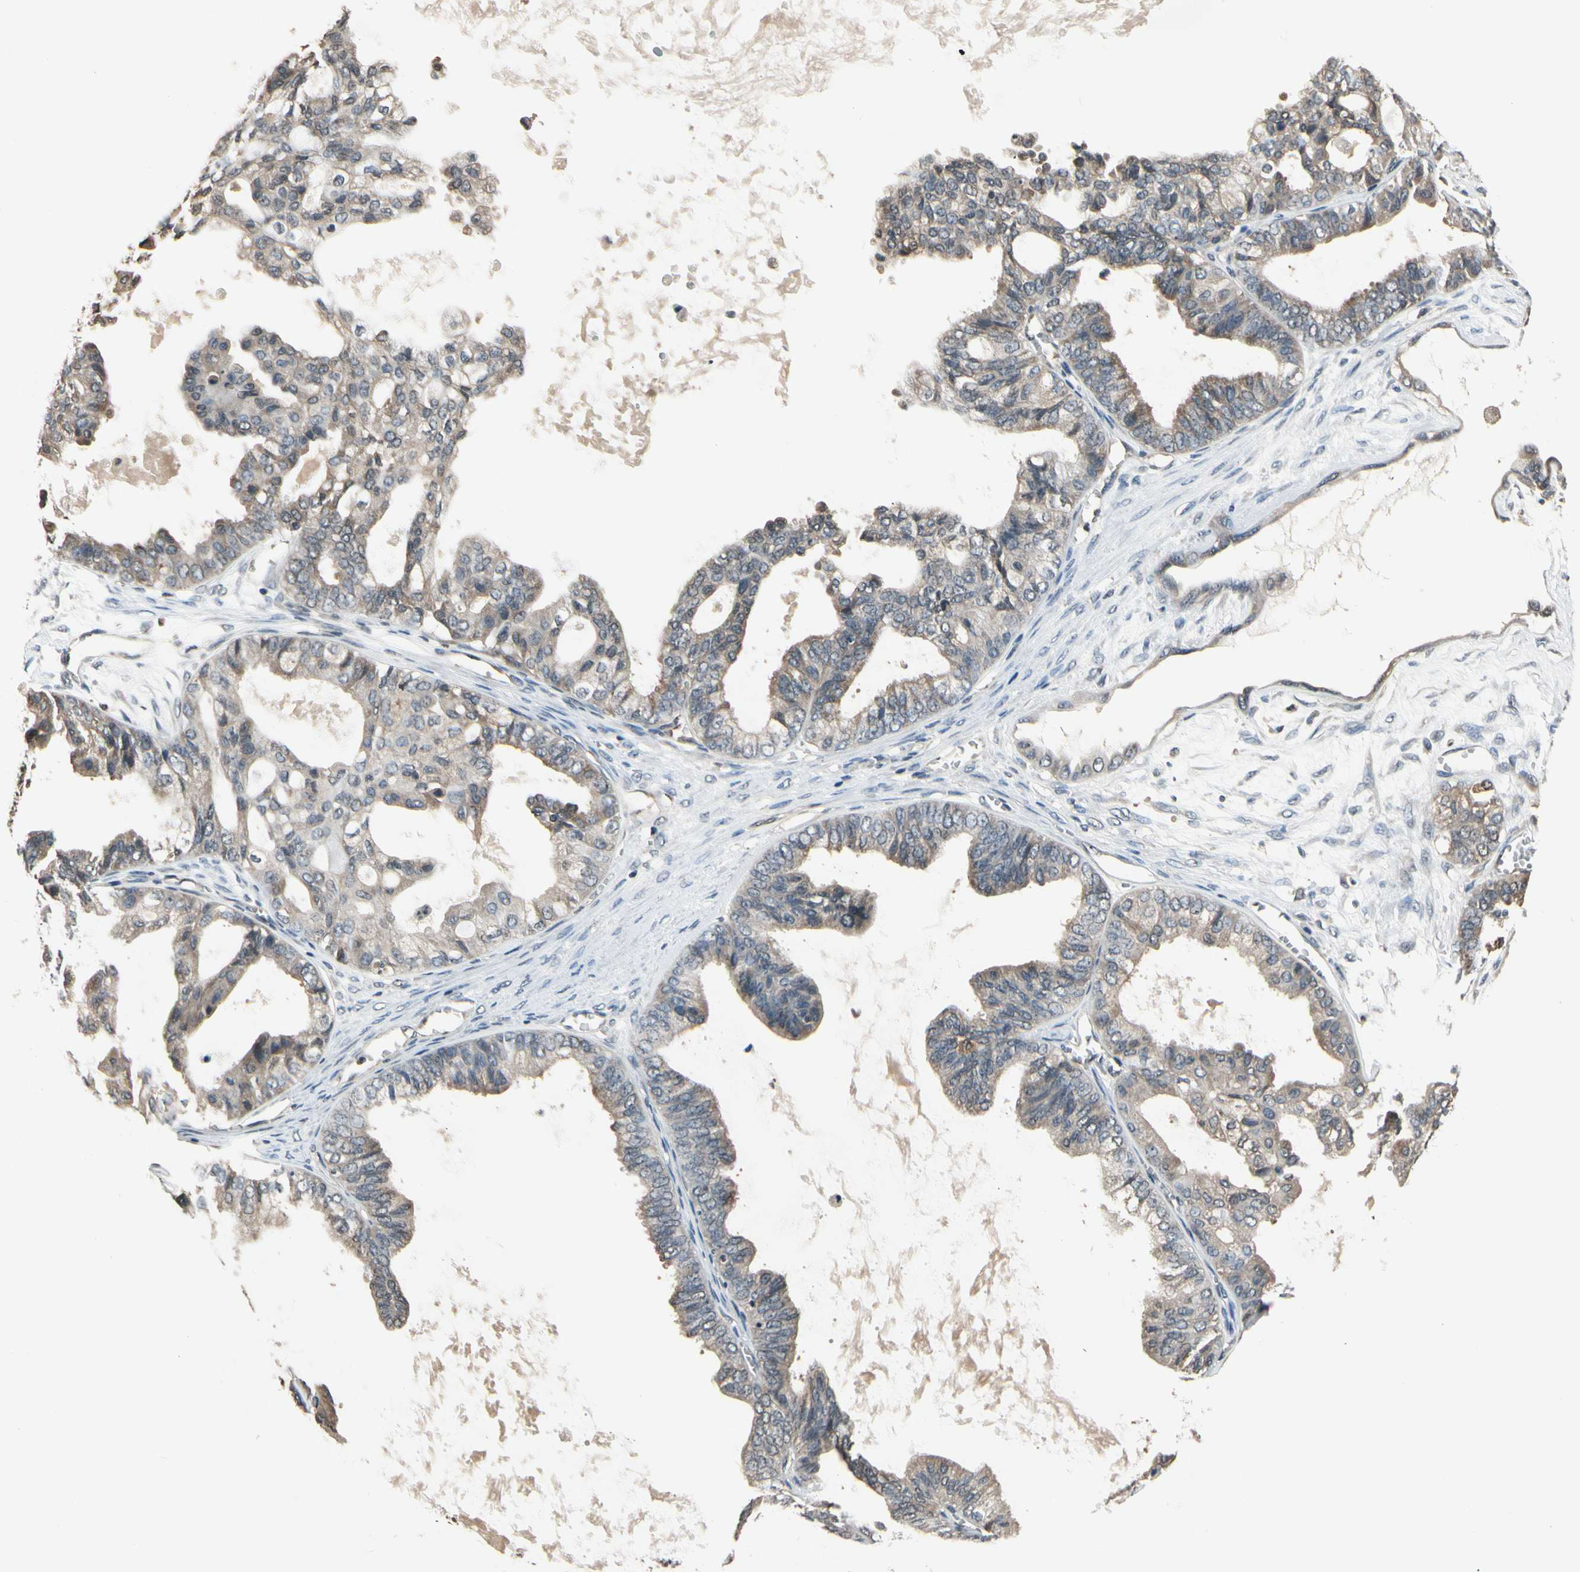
{"staining": {"intensity": "moderate", "quantity": ">75%", "location": "cytoplasmic/membranous"}, "tissue": "ovarian cancer", "cell_type": "Tumor cells", "image_type": "cancer", "snomed": [{"axis": "morphology", "description": "Carcinoma, NOS"}, {"axis": "morphology", "description": "Carcinoma, endometroid"}, {"axis": "topography", "description": "Ovary"}], "caption": "The immunohistochemical stain highlights moderate cytoplasmic/membranous expression in tumor cells of ovarian carcinoma tissue.", "gene": "GCLC", "patient": {"sex": "female", "age": 50}}